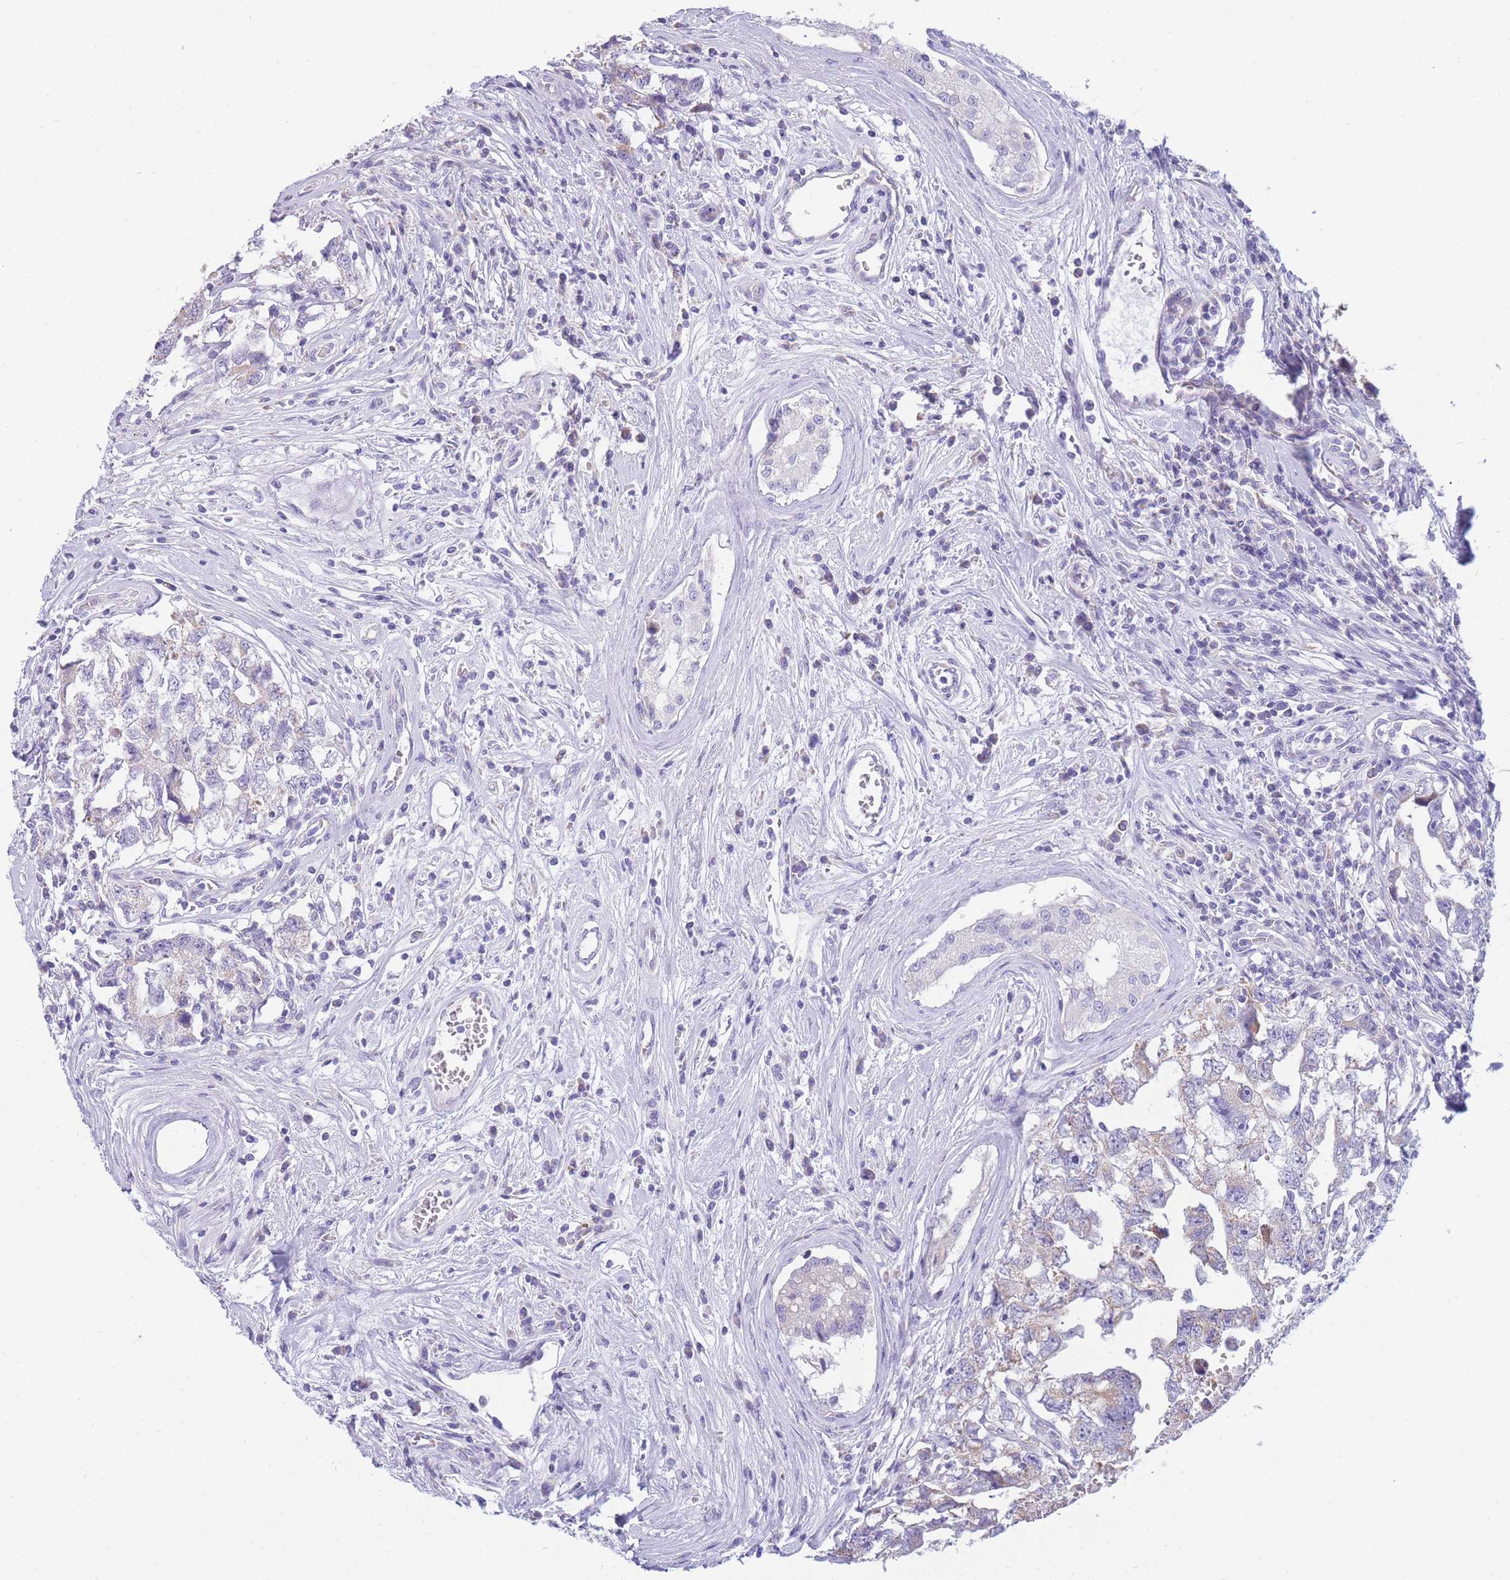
{"staining": {"intensity": "weak", "quantity": "<25%", "location": "cytoplasmic/membranous"}, "tissue": "testis cancer", "cell_type": "Tumor cells", "image_type": "cancer", "snomed": [{"axis": "morphology", "description": "Carcinoma, Embryonal, NOS"}, {"axis": "topography", "description": "Testis"}], "caption": "Human testis embryonal carcinoma stained for a protein using immunohistochemistry (IHC) displays no expression in tumor cells.", "gene": "DHRS11", "patient": {"sex": "male", "age": 22}}